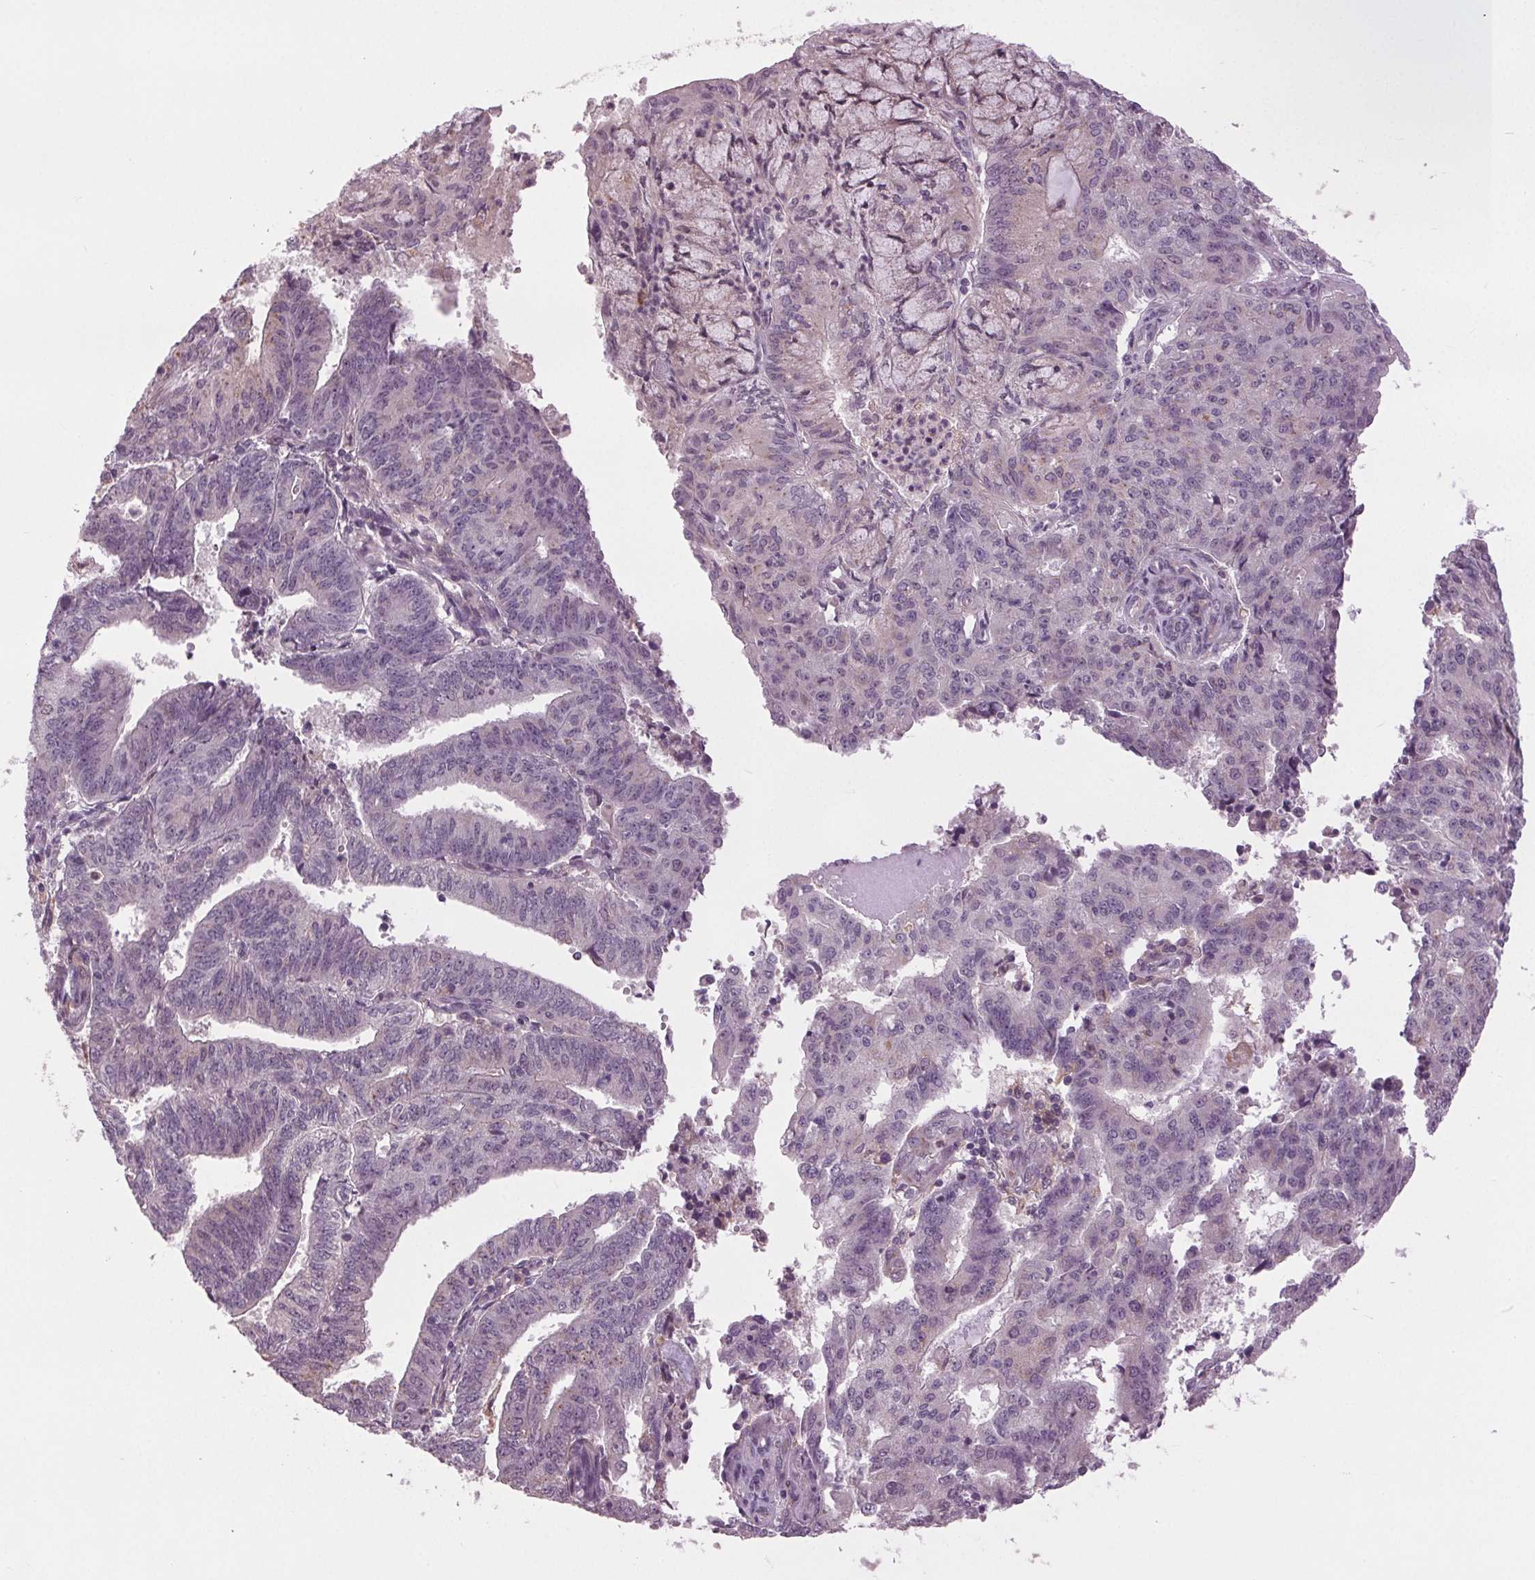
{"staining": {"intensity": "negative", "quantity": "none", "location": "none"}, "tissue": "endometrial cancer", "cell_type": "Tumor cells", "image_type": "cancer", "snomed": [{"axis": "morphology", "description": "Adenocarcinoma, NOS"}, {"axis": "topography", "description": "Endometrium"}], "caption": "IHC of endometrial adenocarcinoma demonstrates no expression in tumor cells.", "gene": "BSDC1", "patient": {"sex": "female", "age": 82}}